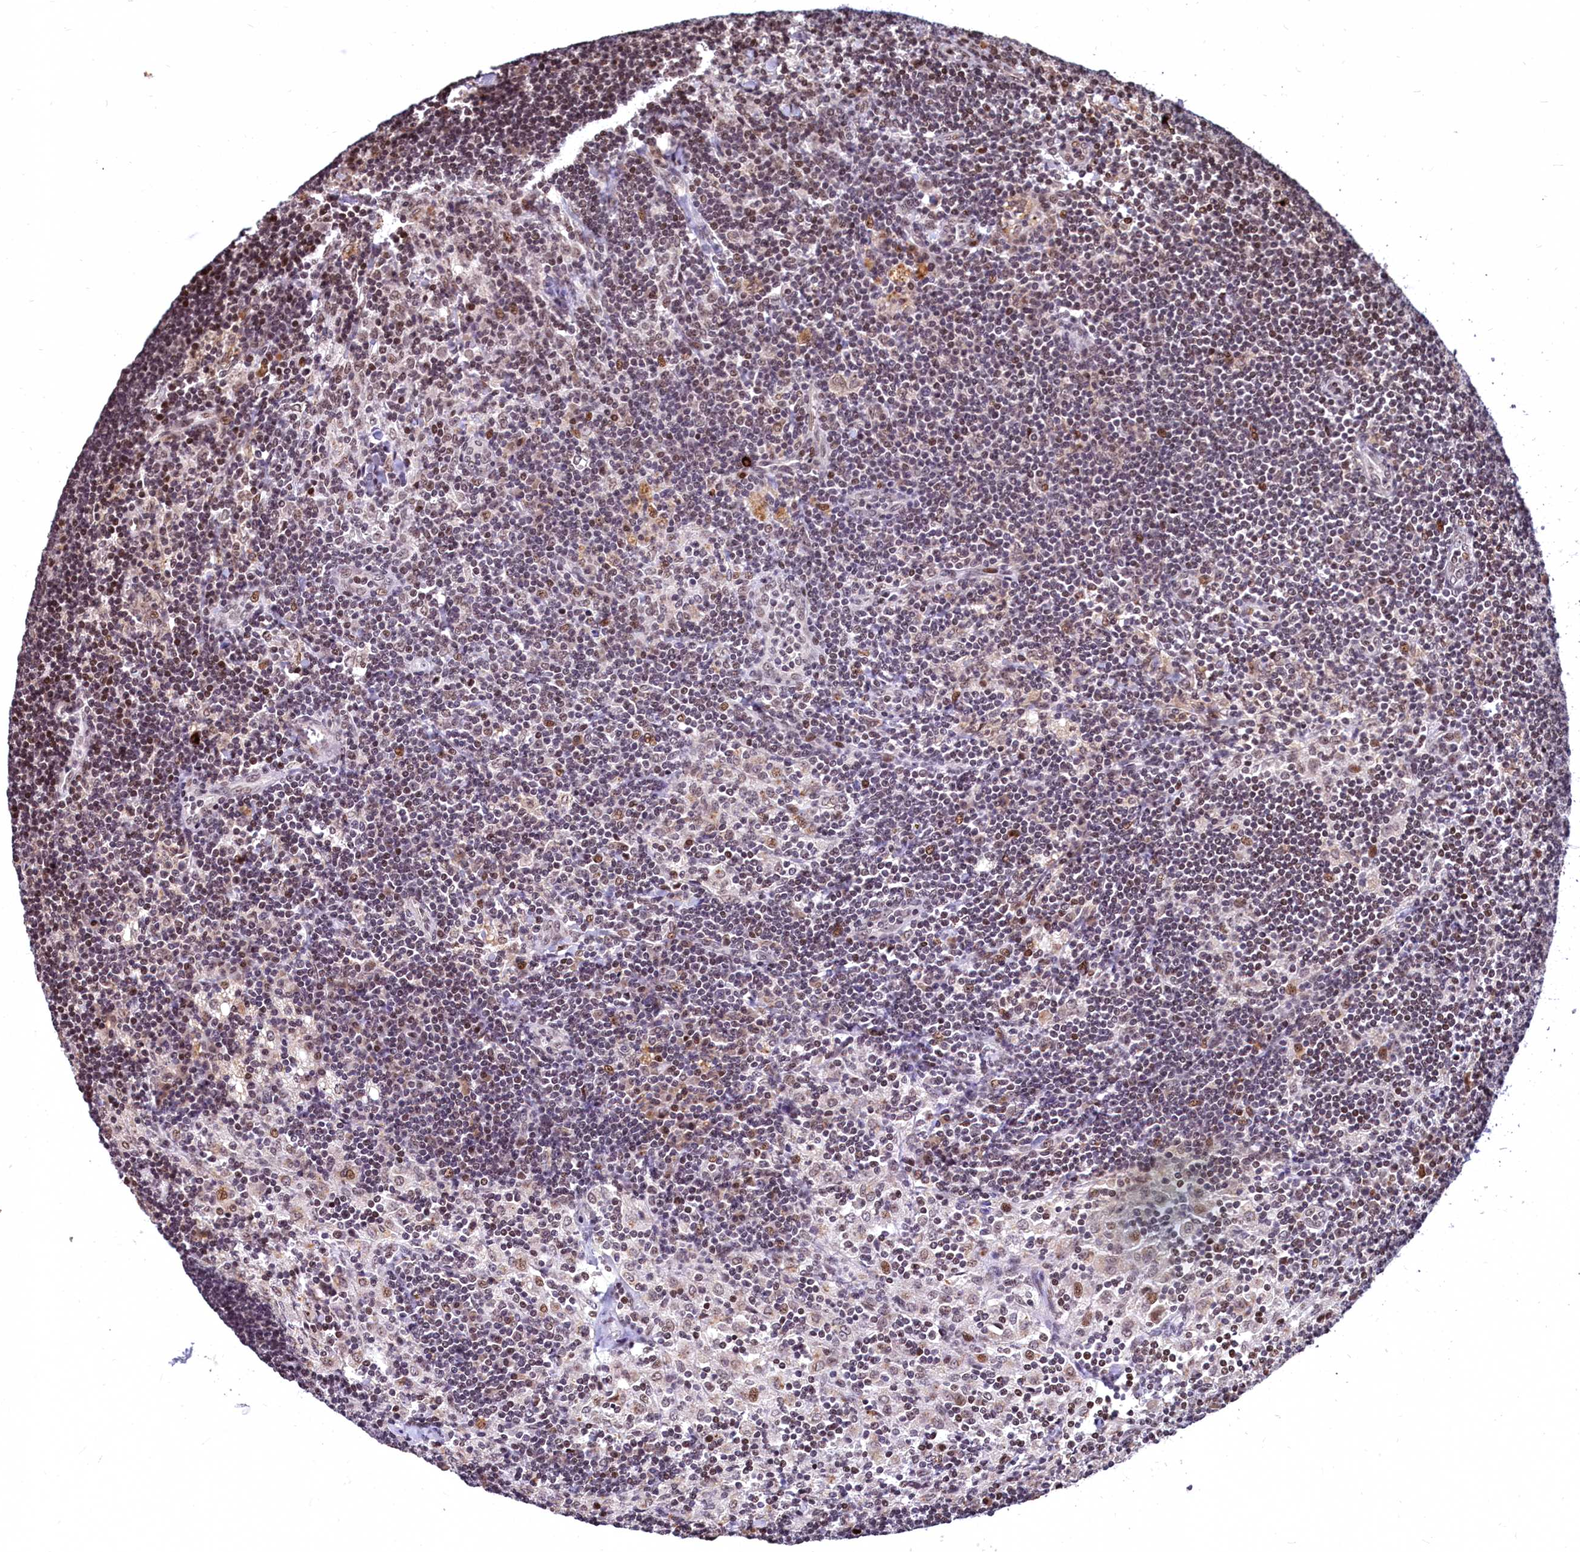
{"staining": {"intensity": "moderate", "quantity": "25%-75%", "location": "nuclear"}, "tissue": "lymph node", "cell_type": "Germinal center cells", "image_type": "normal", "snomed": [{"axis": "morphology", "description": "Normal tissue, NOS"}, {"axis": "topography", "description": "Lymph node"}], "caption": "Immunohistochemical staining of normal human lymph node displays moderate nuclear protein positivity in approximately 25%-75% of germinal center cells. The protein is stained brown, and the nuclei are stained in blue (DAB IHC with brightfield microscopy, high magnification).", "gene": "FAM217B", "patient": {"sex": "male", "age": 24}}